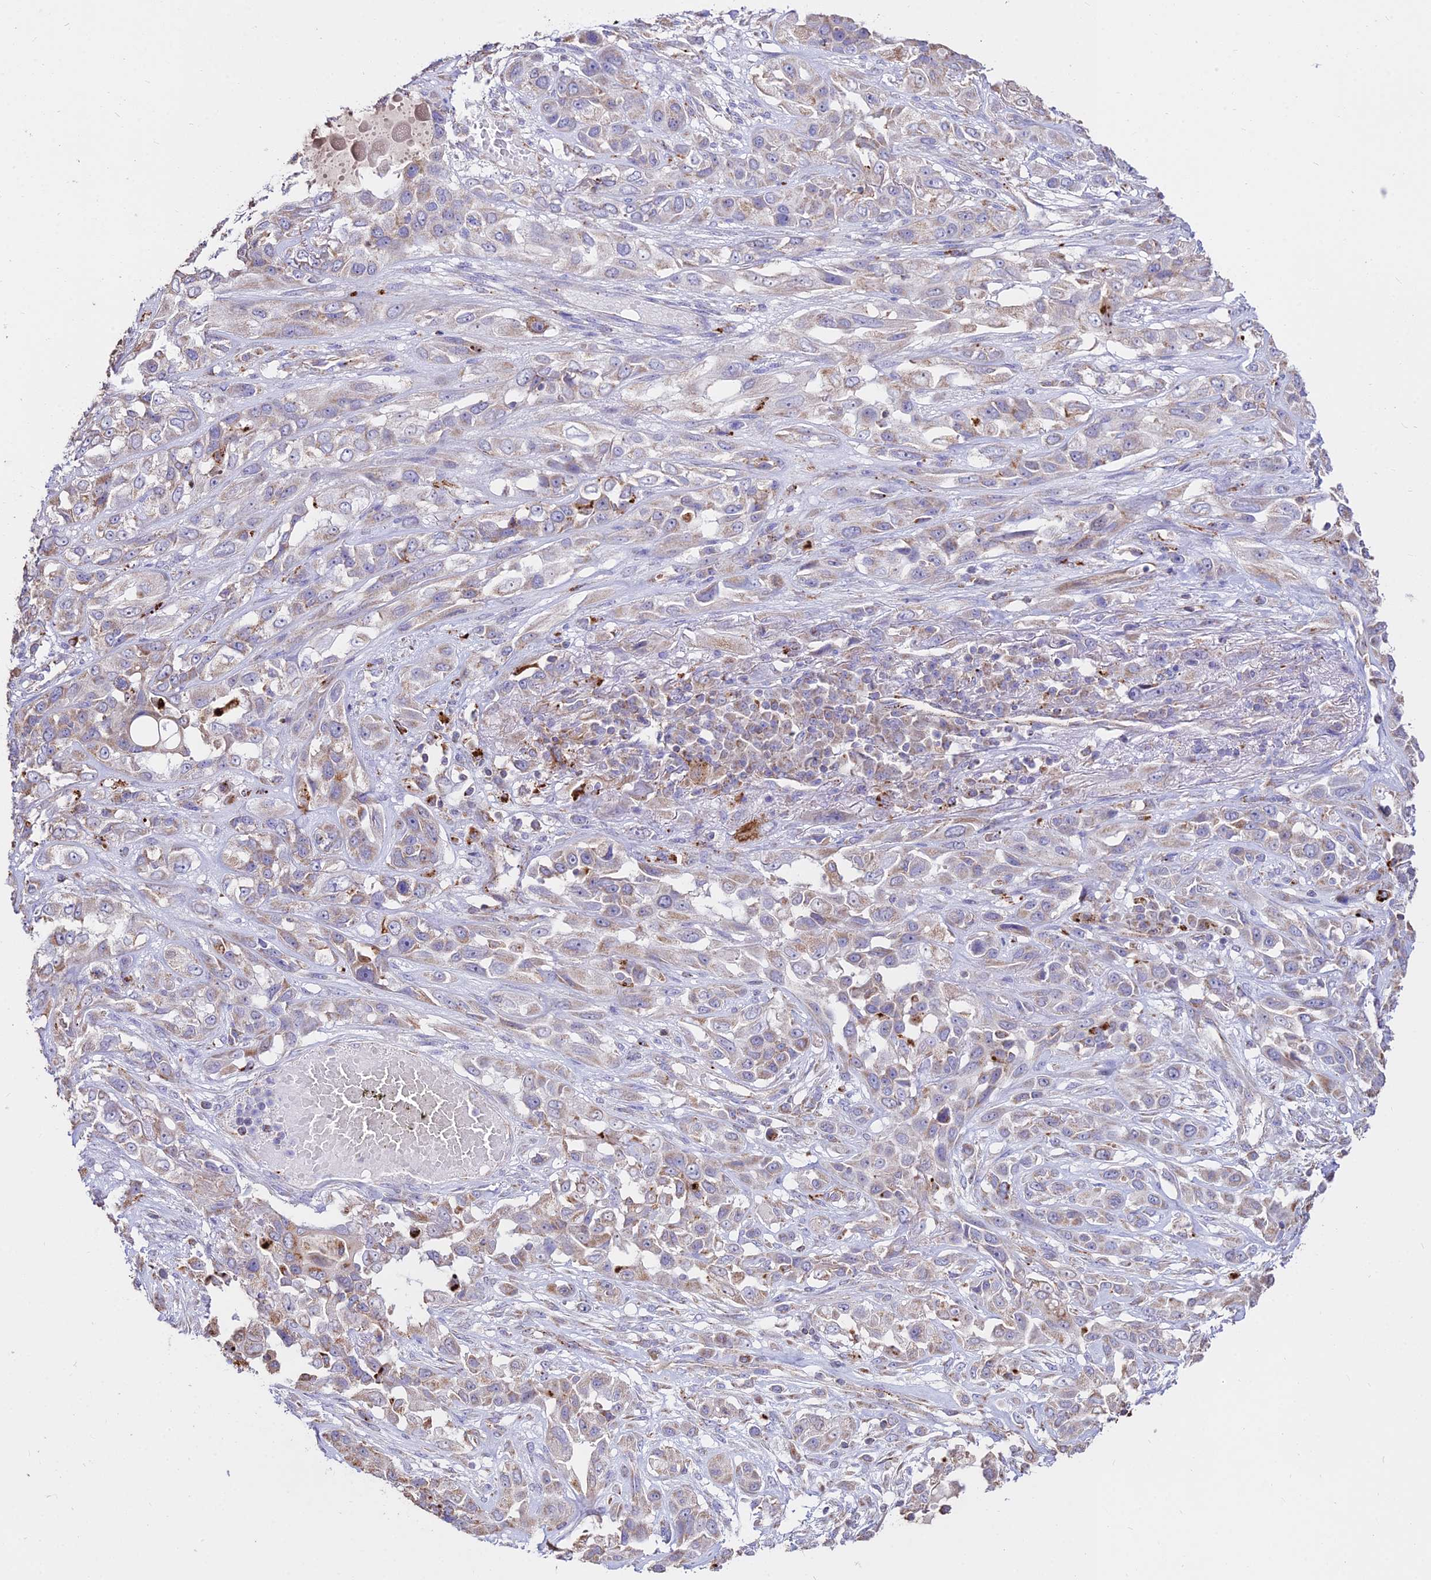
{"staining": {"intensity": "weak", "quantity": "<25%", "location": "cytoplasmic/membranous"}, "tissue": "lung cancer", "cell_type": "Tumor cells", "image_type": "cancer", "snomed": [{"axis": "morphology", "description": "Squamous cell carcinoma, NOS"}, {"axis": "topography", "description": "Lung"}], "caption": "Immunohistochemistry (IHC) image of squamous cell carcinoma (lung) stained for a protein (brown), which demonstrates no staining in tumor cells.", "gene": "PNLIPRP3", "patient": {"sex": "female", "age": 70}}